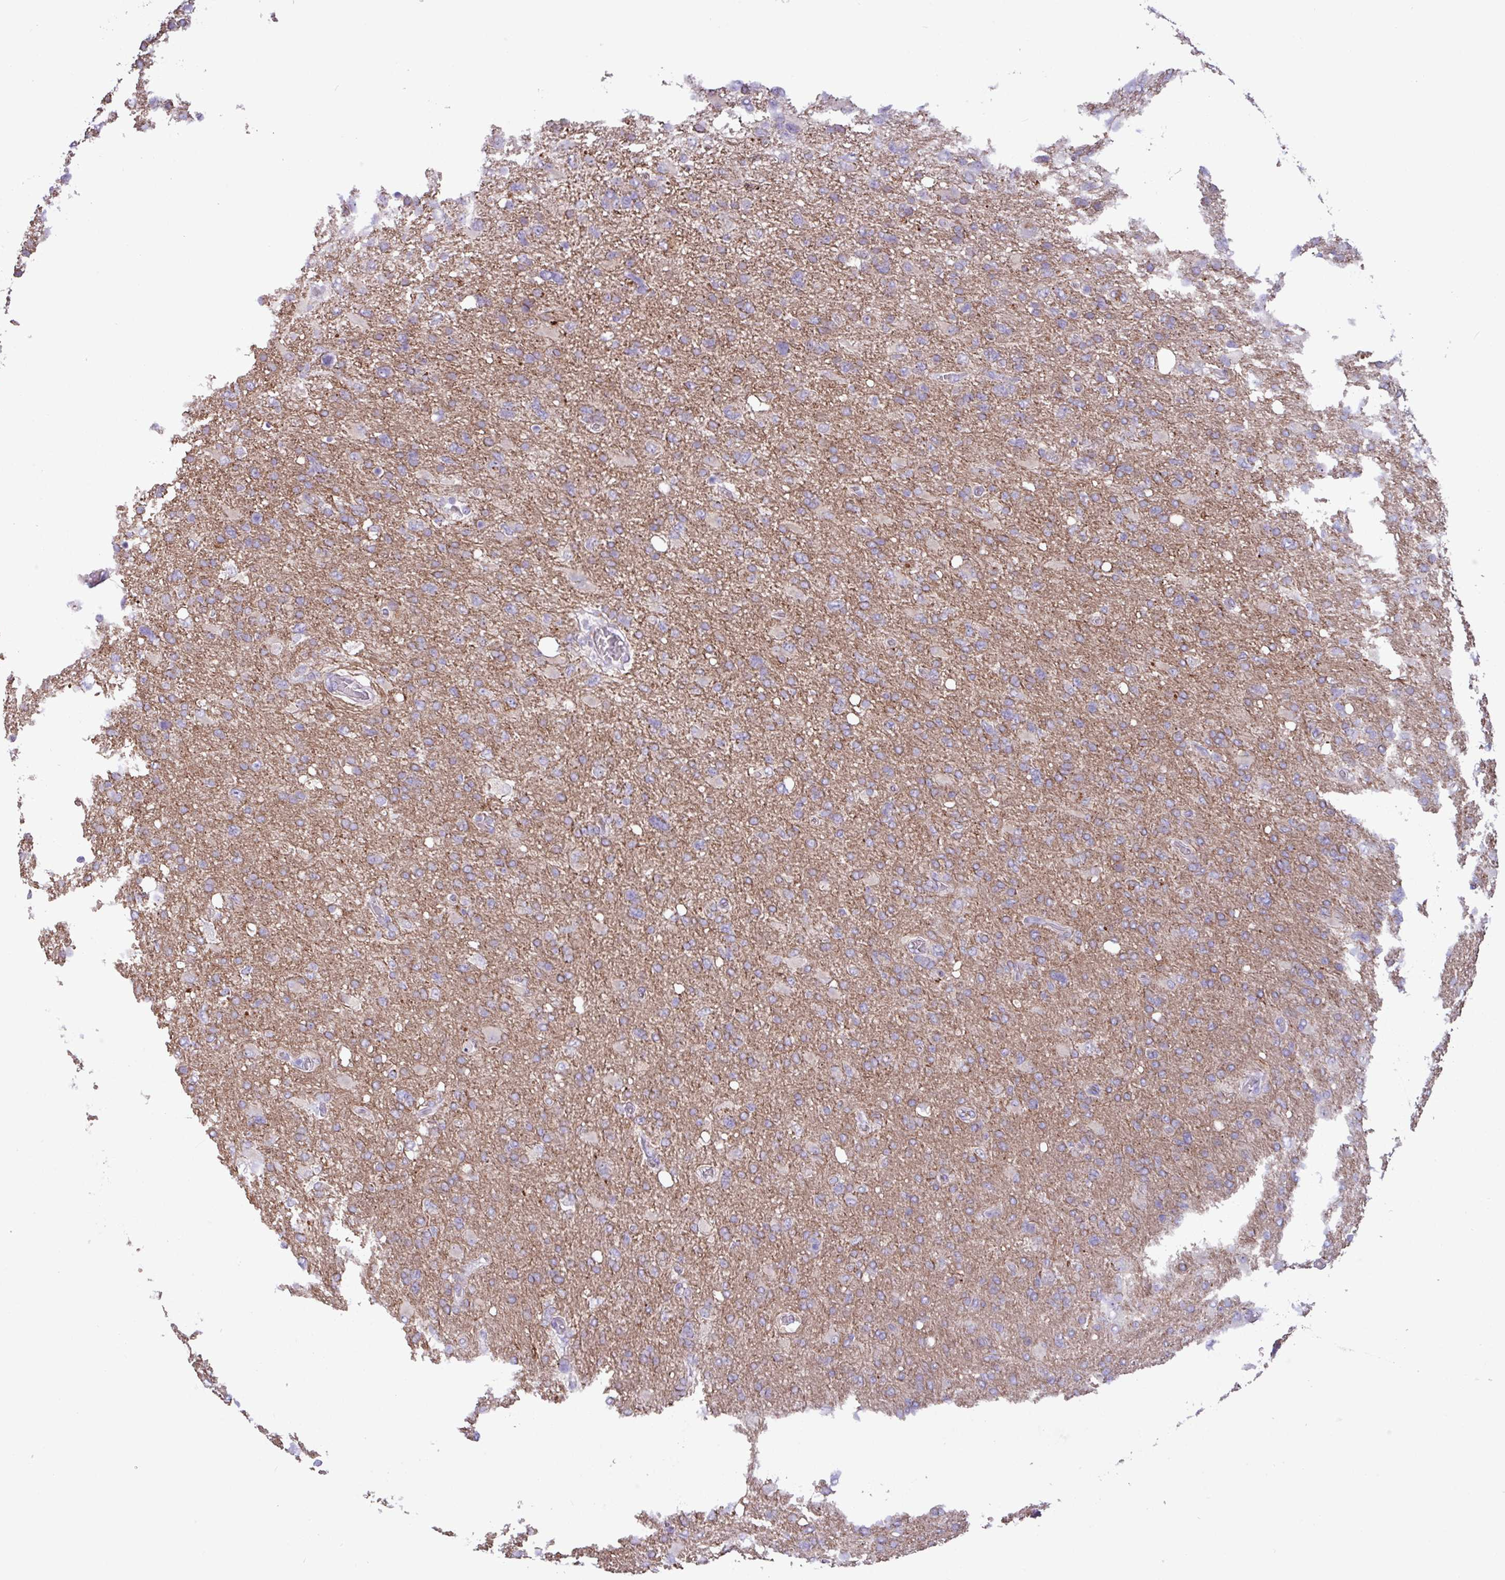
{"staining": {"intensity": "negative", "quantity": "none", "location": "none"}, "tissue": "glioma", "cell_type": "Tumor cells", "image_type": "cancer", "snomed": [{"axis": "morphology", "description": "Glioma, malignant, High grade"}, {"axis": "topography", "description": "Brain"}], "caption": "The immunohistochemistry micrograph has no significant staining in tumor cells of malignant glioma (high-grade) tissue.", "gene": "STIMATE", "patient": {"sex": "male", "age": 61}}